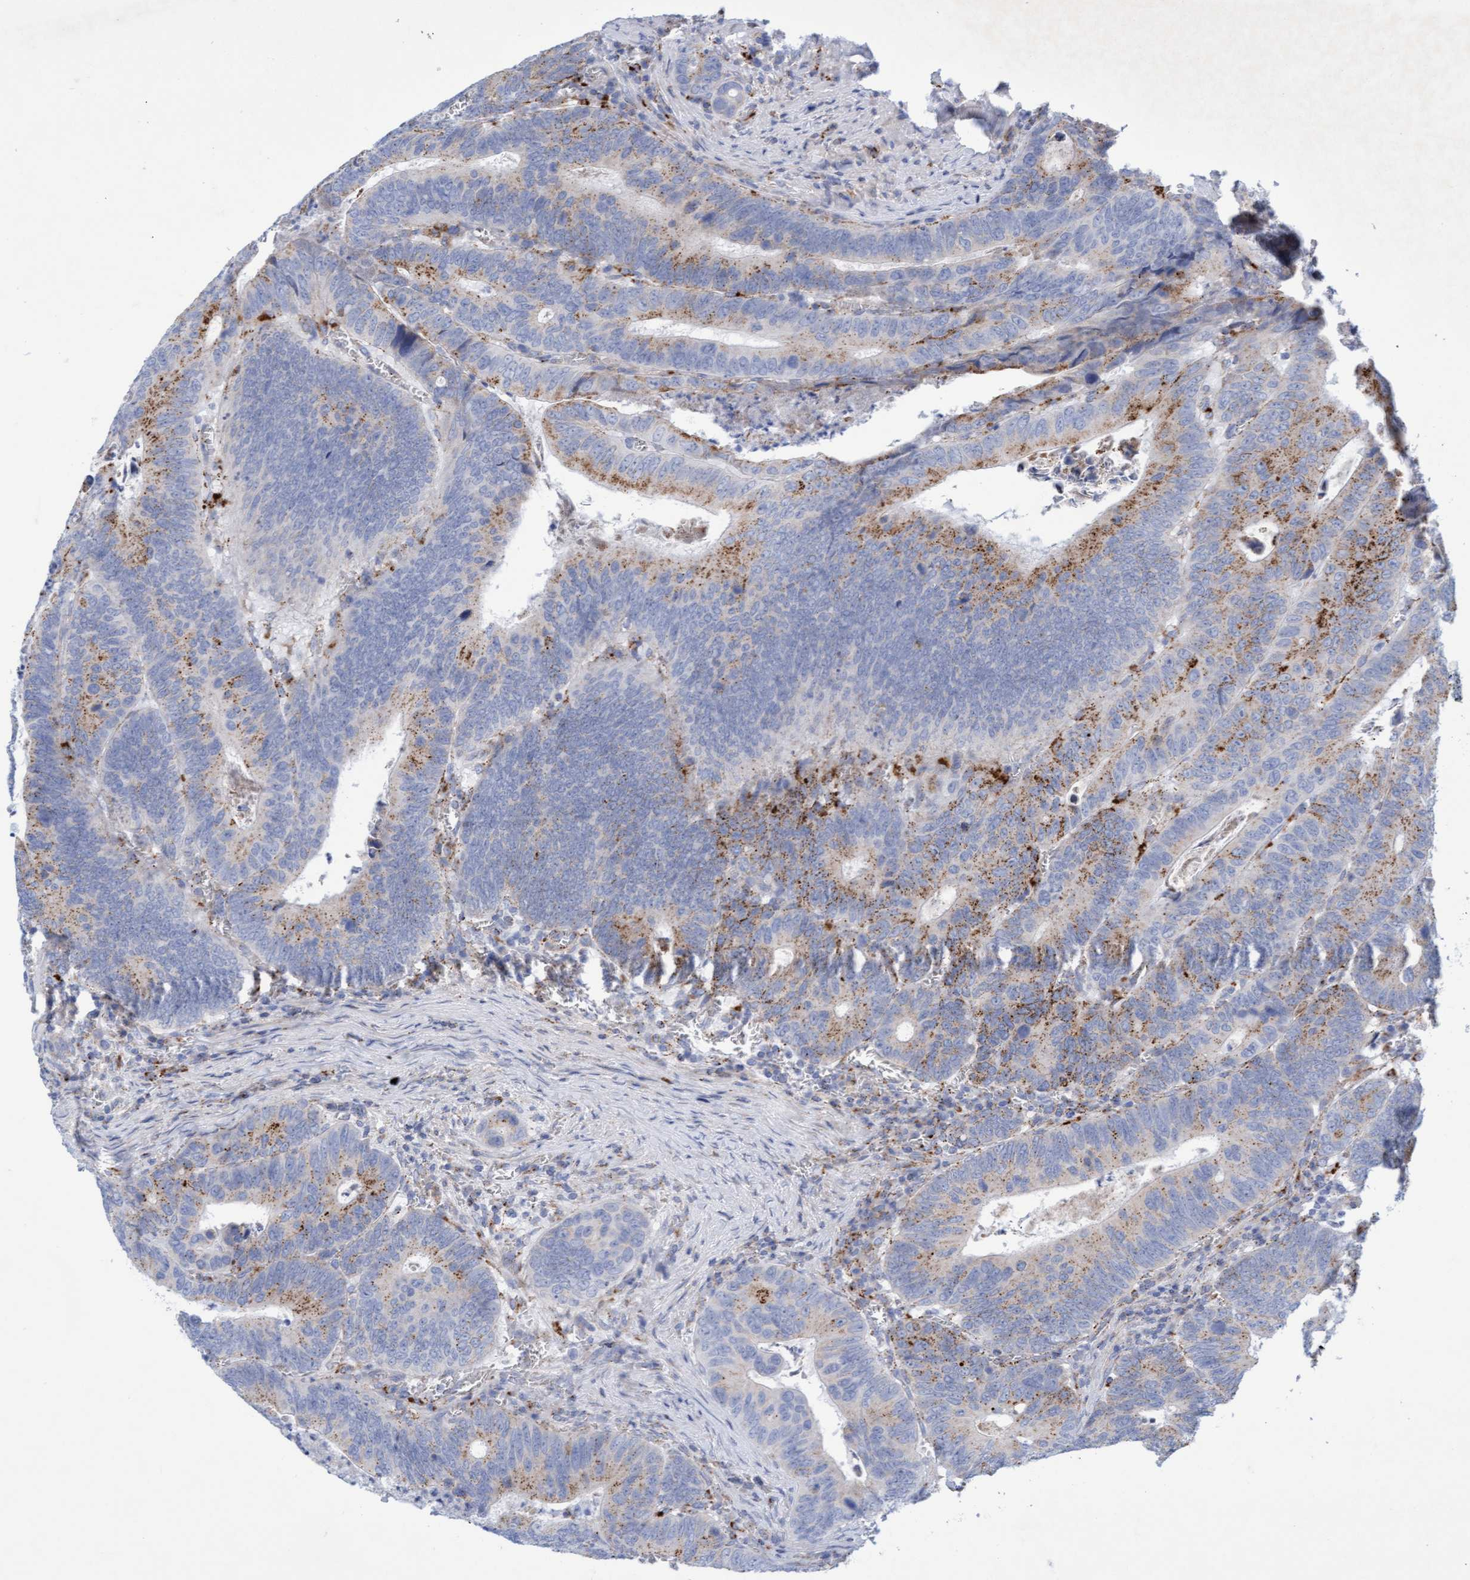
{"staining": {"intensity": "moderate", "quantity": "25%-75%", "location": "cytoplasmic/membranous"}, "tissue": "colorectal cancer", "cell_type": "Tumor cells", "image_type": "cancer", "snomed": [{"axis": "morphology", "description": "Inflammation, NOS"}, {"axis": "morphology", "description": "Adenocarcinoma, NOS"}, {"axis": "topography", "description": "Colon"}], "caption": "High-magnification brightfield microscopy of colorectal cancer stained with DAB (brown) and counterstained with hematoxylin (blue). tumor cells exhibit moderate cytoplasmic/membranous expression is appreciated in approximately25%-75% of cells.", "gene": "SGSH", "patient": {"sex": "male", "age": 72}}